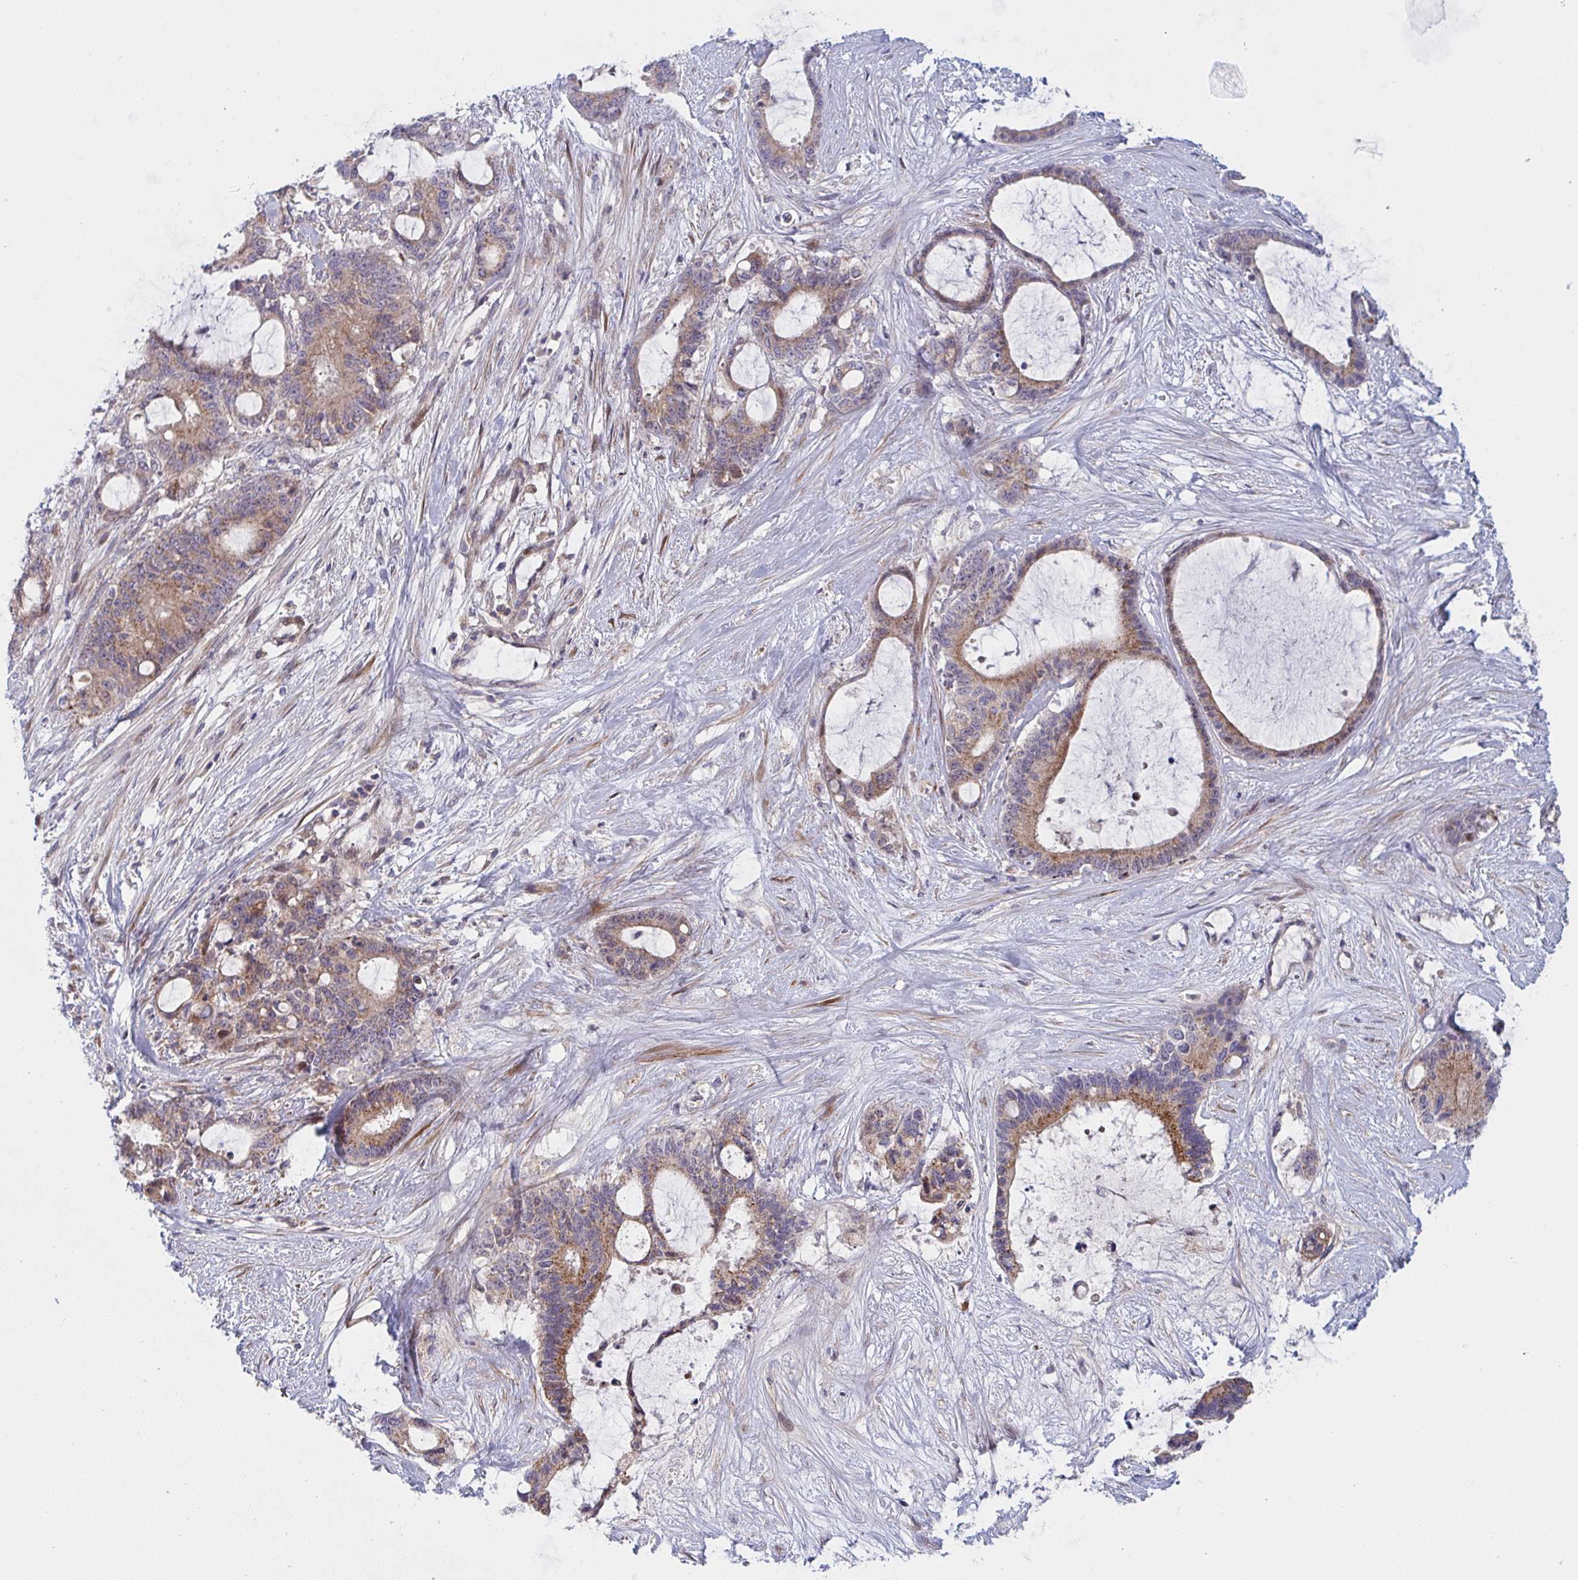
{"staining": {"intensity": "moderate", "quantity": ">75%", "location": "cytoplasmic/membranous"}, "tissue": "liver cancer", "cell_type": "Tumor cells", "image_type": "cancer", "snomed": [{"axis": "morphology", "description": "Normal tissue, NOS"}, {"axis": "morphology", "description": "Cholangiocarcinoma"}, {"axis": "topography", "description": "Liver"}, {"axis": "topography", "description": "Peripheral nerve tissue"}], "caption": "Liver cancer stained with IHC exhibits moderate cytoplasmic/membranous staining in approximately >75% of tumor cells.", "gene": "TNFSF4", "patient": {"sex": "female", "age": 73}}